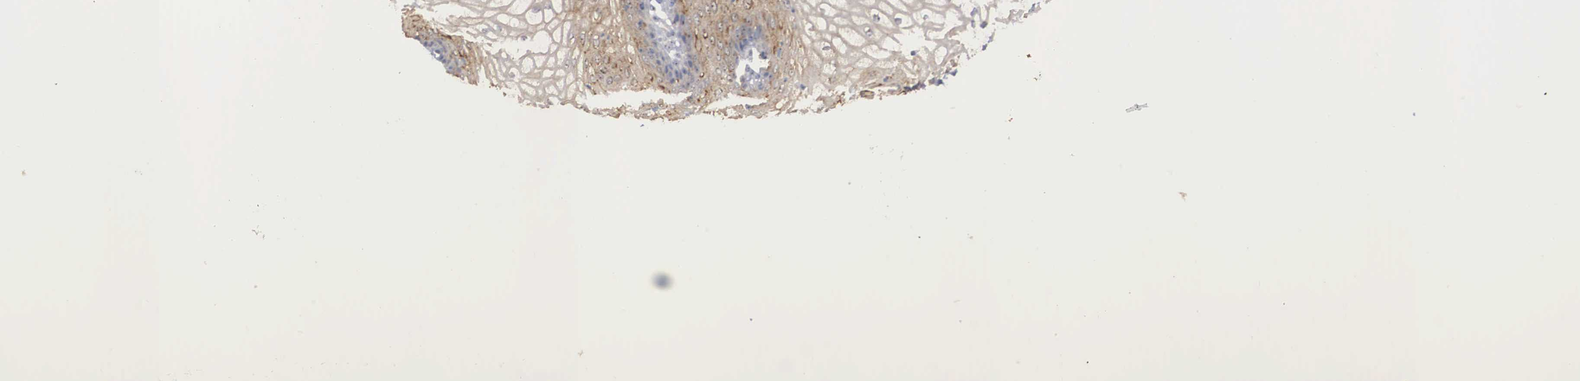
{"staining": {"intensity": "moderate", "quantity": ">75%", "location": "cytoplasmic/membranous"}, "tissue": "vagina", "cell_type": "Squamous epithelial cells", "image_type": "normal", "snomed": [{"axis": "morphology", "description": "Normal tissue, NOS"}, {"axis": "topography", "description": "Vagina"}], "caption": "Approximately >75% of squamous epithelial cells in normal vagina reveal moderate cytoplasmic/membranous protein staining as visualized by brown immunohistochemical staining.", "gene": "AMN", "patient": {"sex": "female", "age": 34}}